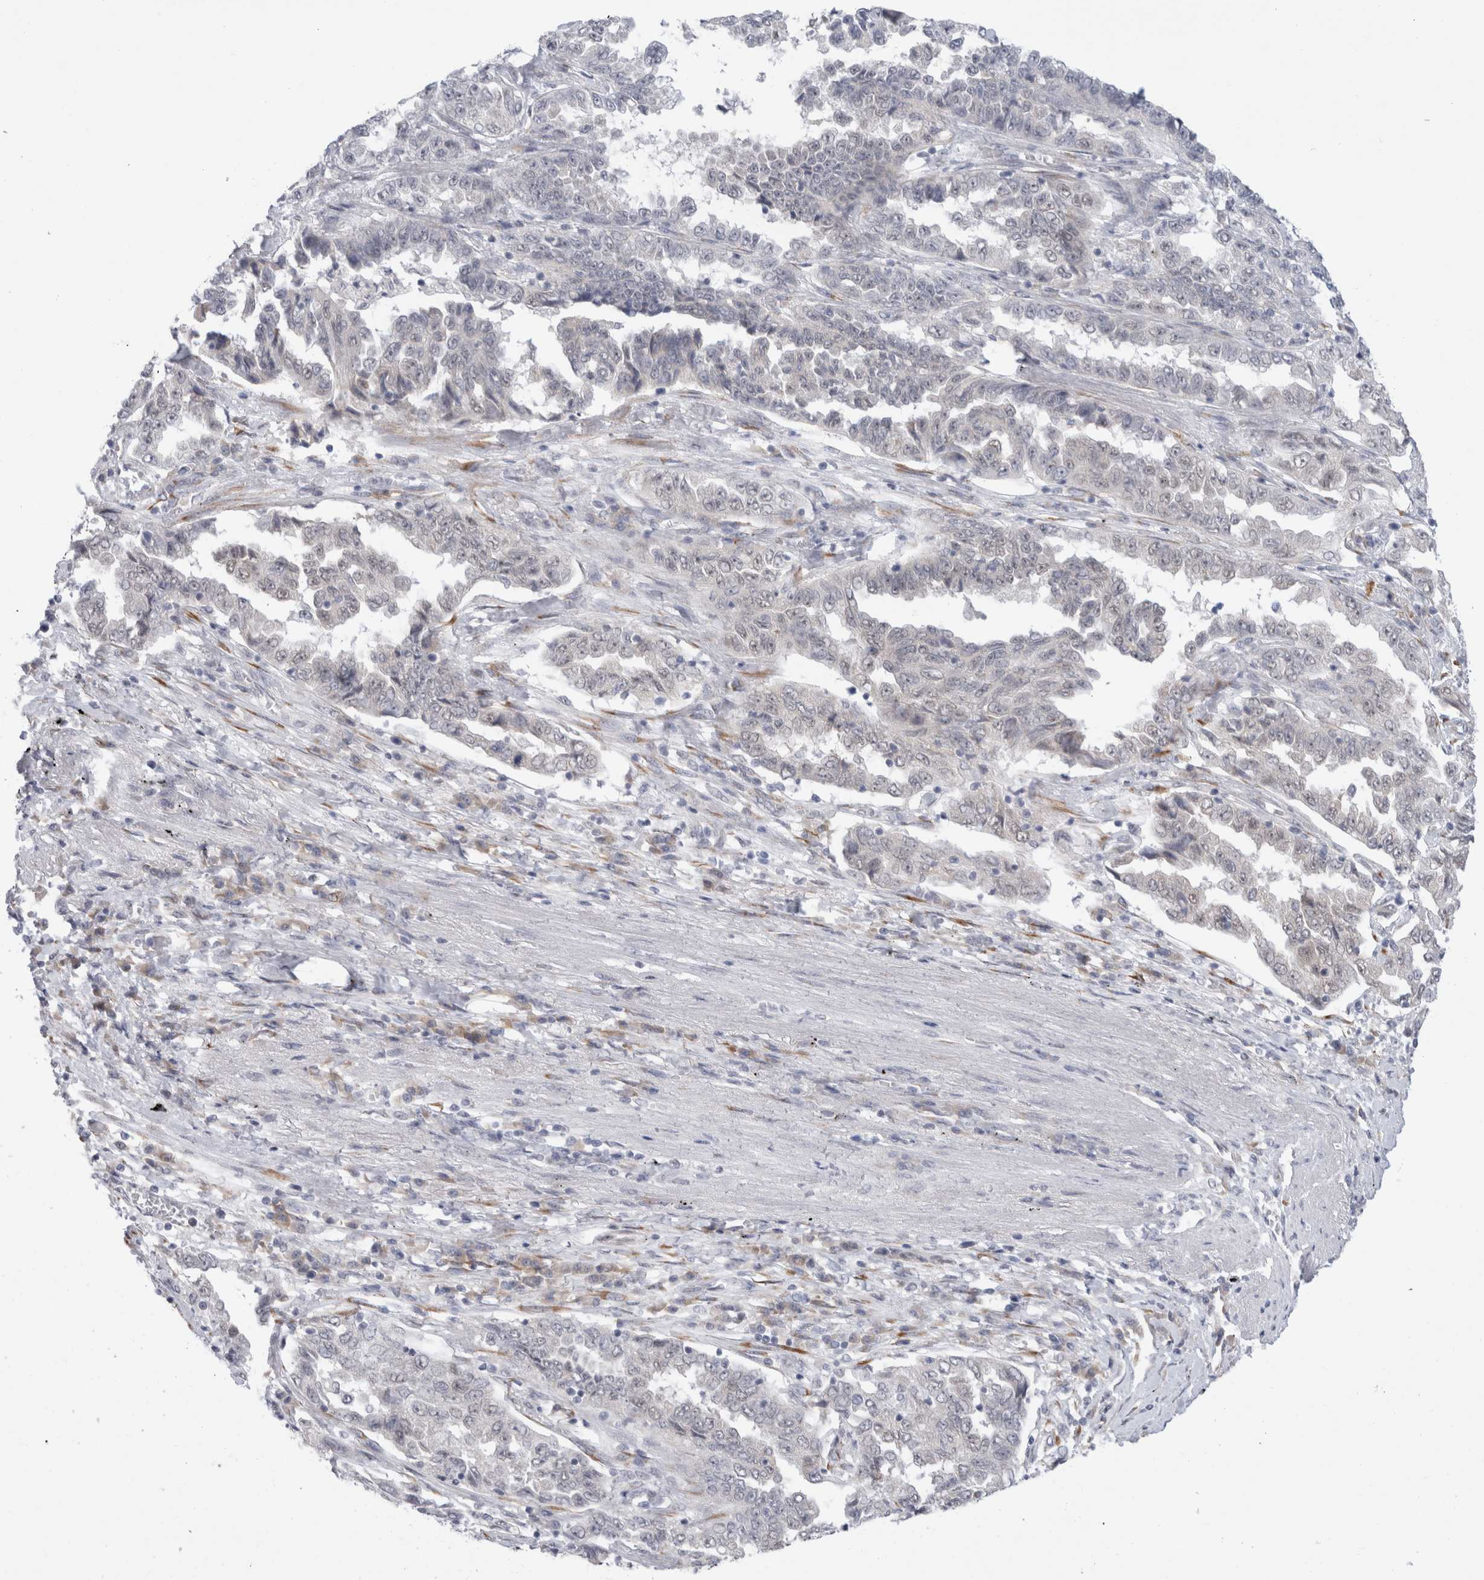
{"staining": {"intensity": "negative", "quantity": "none", "location": "none"}, "tissue": "lung cancer", "cell_type": "Tumor cells", "image_type": "cancer", "snomed": [{"axis": "morphology", "description": "Adenocarcinoma, NOS"}, {"axis": "topography", "description": "Lung"}], "caption": "Micrograph shows no protein expression in tumor cells of adenocarcinoma (lung) tissue.", "gene": "TRMT1L", "patient": {"sex": "female", "age": 51}}